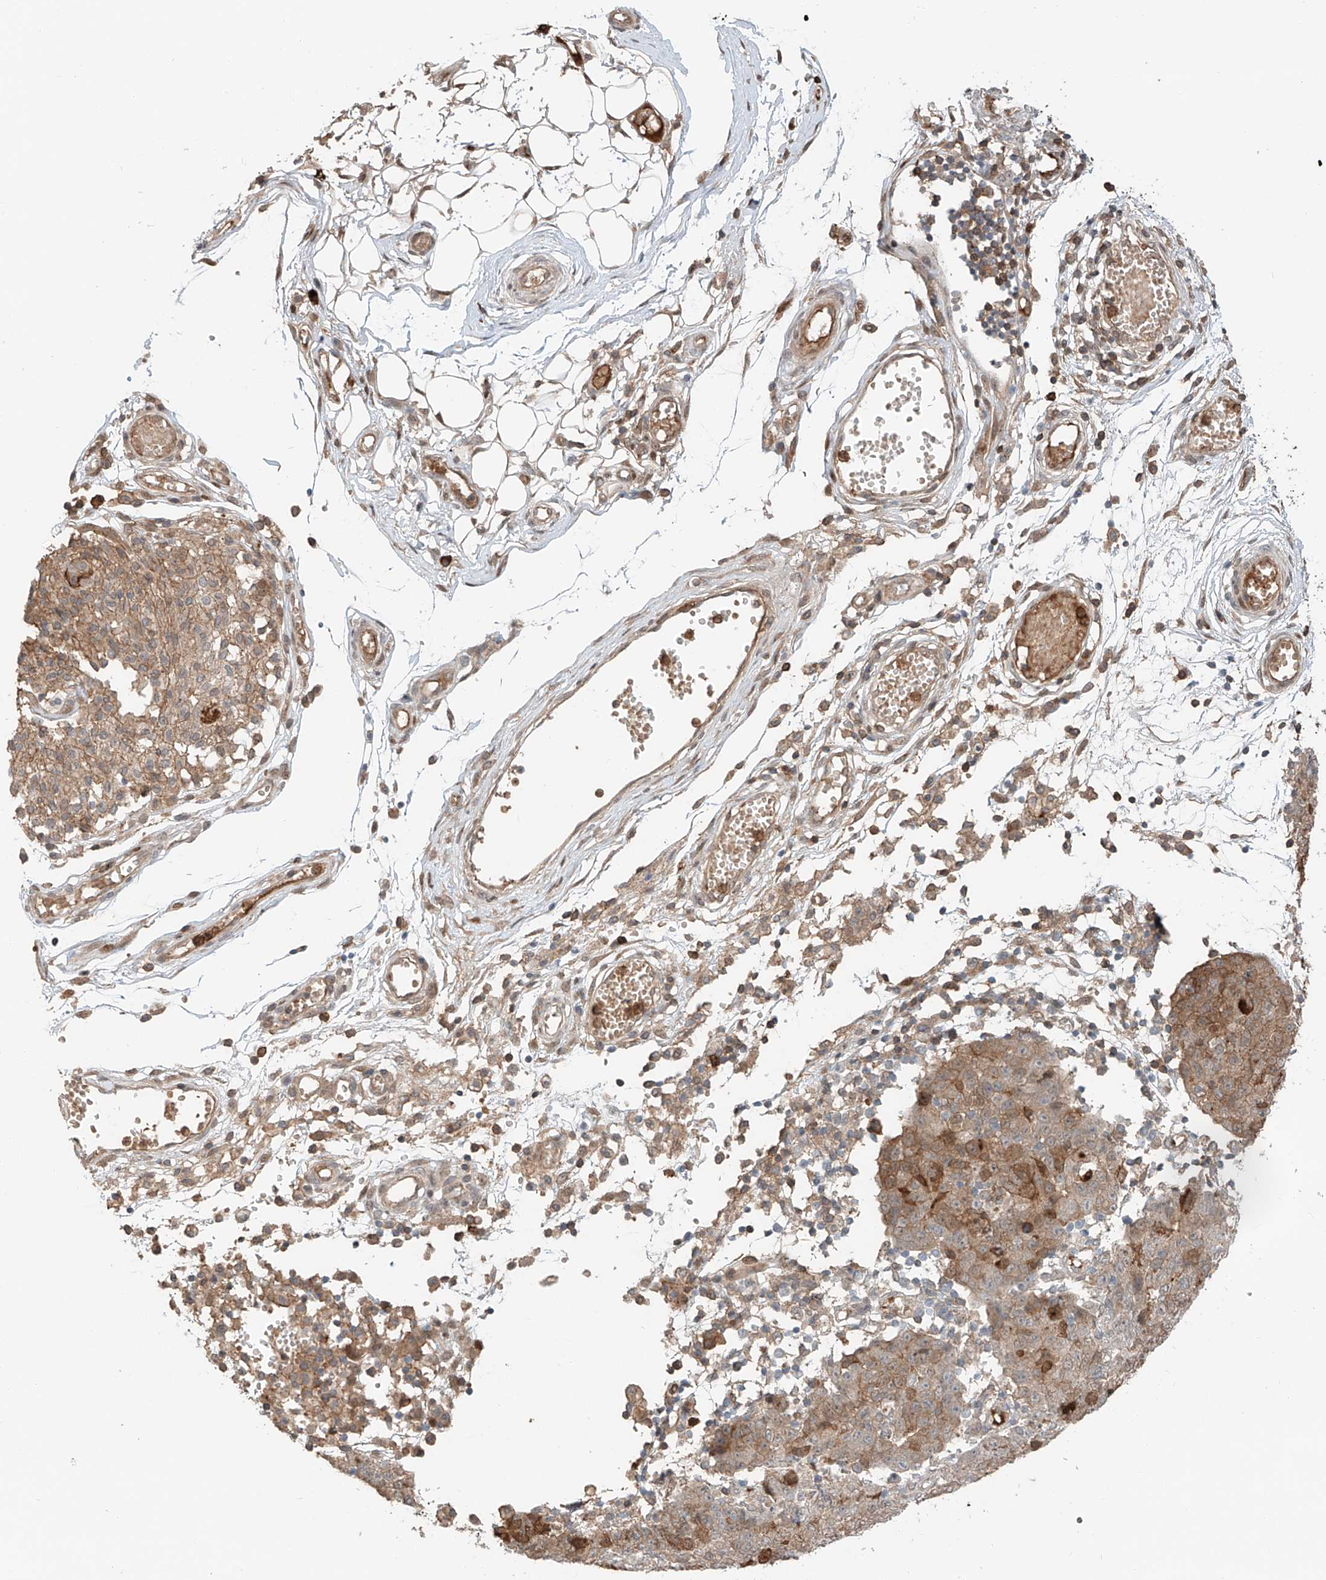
{"staining": {"intensity": "moderate", "quantity": "25%-75%", "location": "cytoplasmic/membranous,nuclear"}, "tissue": "ovarian cancer", "cell_type": "Tumor cells", "image_type": "cancer", "snomed": [{"axis": "morphology", "description": "Carcinoma, endometroid"}, {"axis": "topography", "description": "Ovary"}], "caption": "Tumor cells demonstrate medium levels of moderate cytoplasmic/membranous and nuclear staining in about 25%-75% of cells in endometroid carcinoma (ovarian).", "gene": "CEP162", "patient": {"sex": "female", "age": 42}}